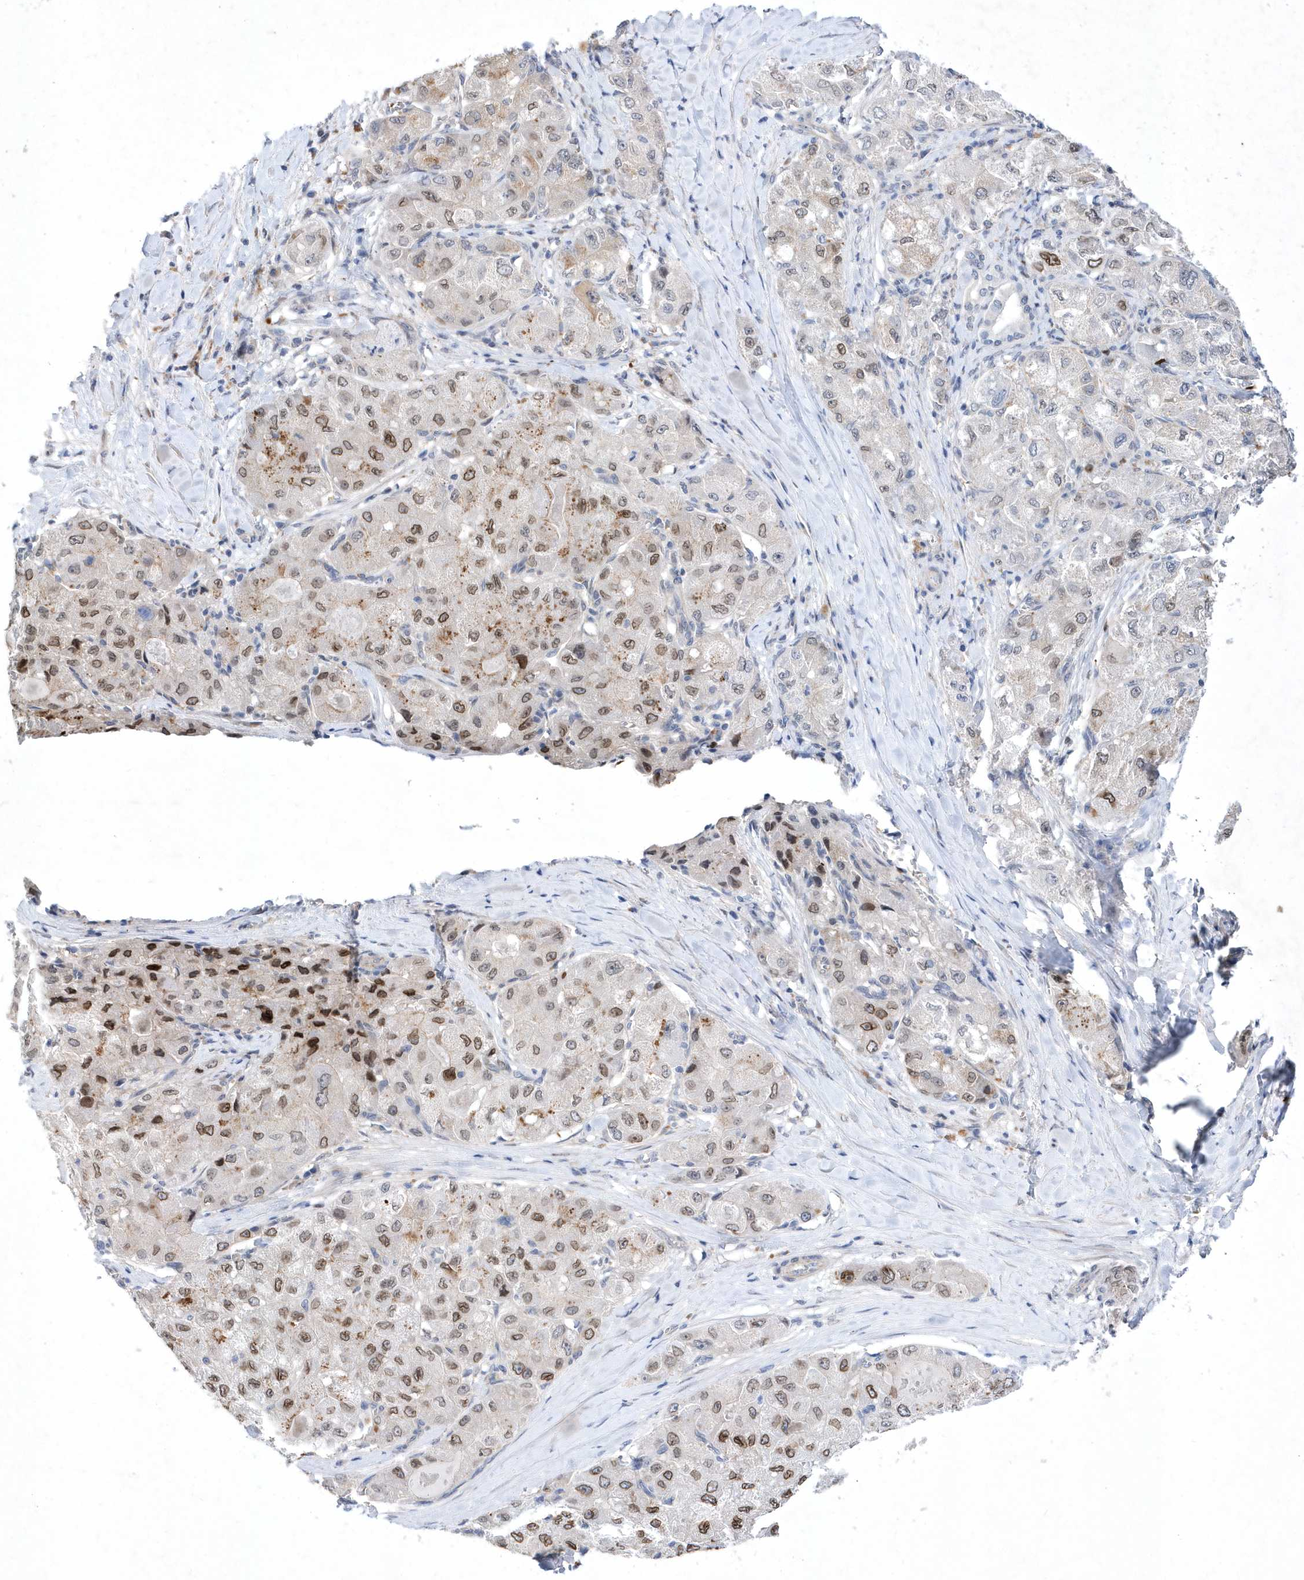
{"staining": {"intensity": "moderate", "quantity": "25%-75%", "location": "cytoplasmic/membranous,nuclear"}, "tissue": "liver cancer", "cell_type": "Tumor cells", "image_type": "cancer", "snomed": [{"axis": "morphology", "description": "Carcinoma, Hepatocellular, NOS"}, {"axis": "topography", "description": "Liver"}], "caption": "Human liver cancer (hepatocellular carcinoma) stained for a protein (brown) exhibits moderate cytoplasmic/membranous and nuclear positive positivity in approximately 25%-75% of tumor cells.", "gene": "ZNF875", "patient": {"sex": "male", "age": 80}}